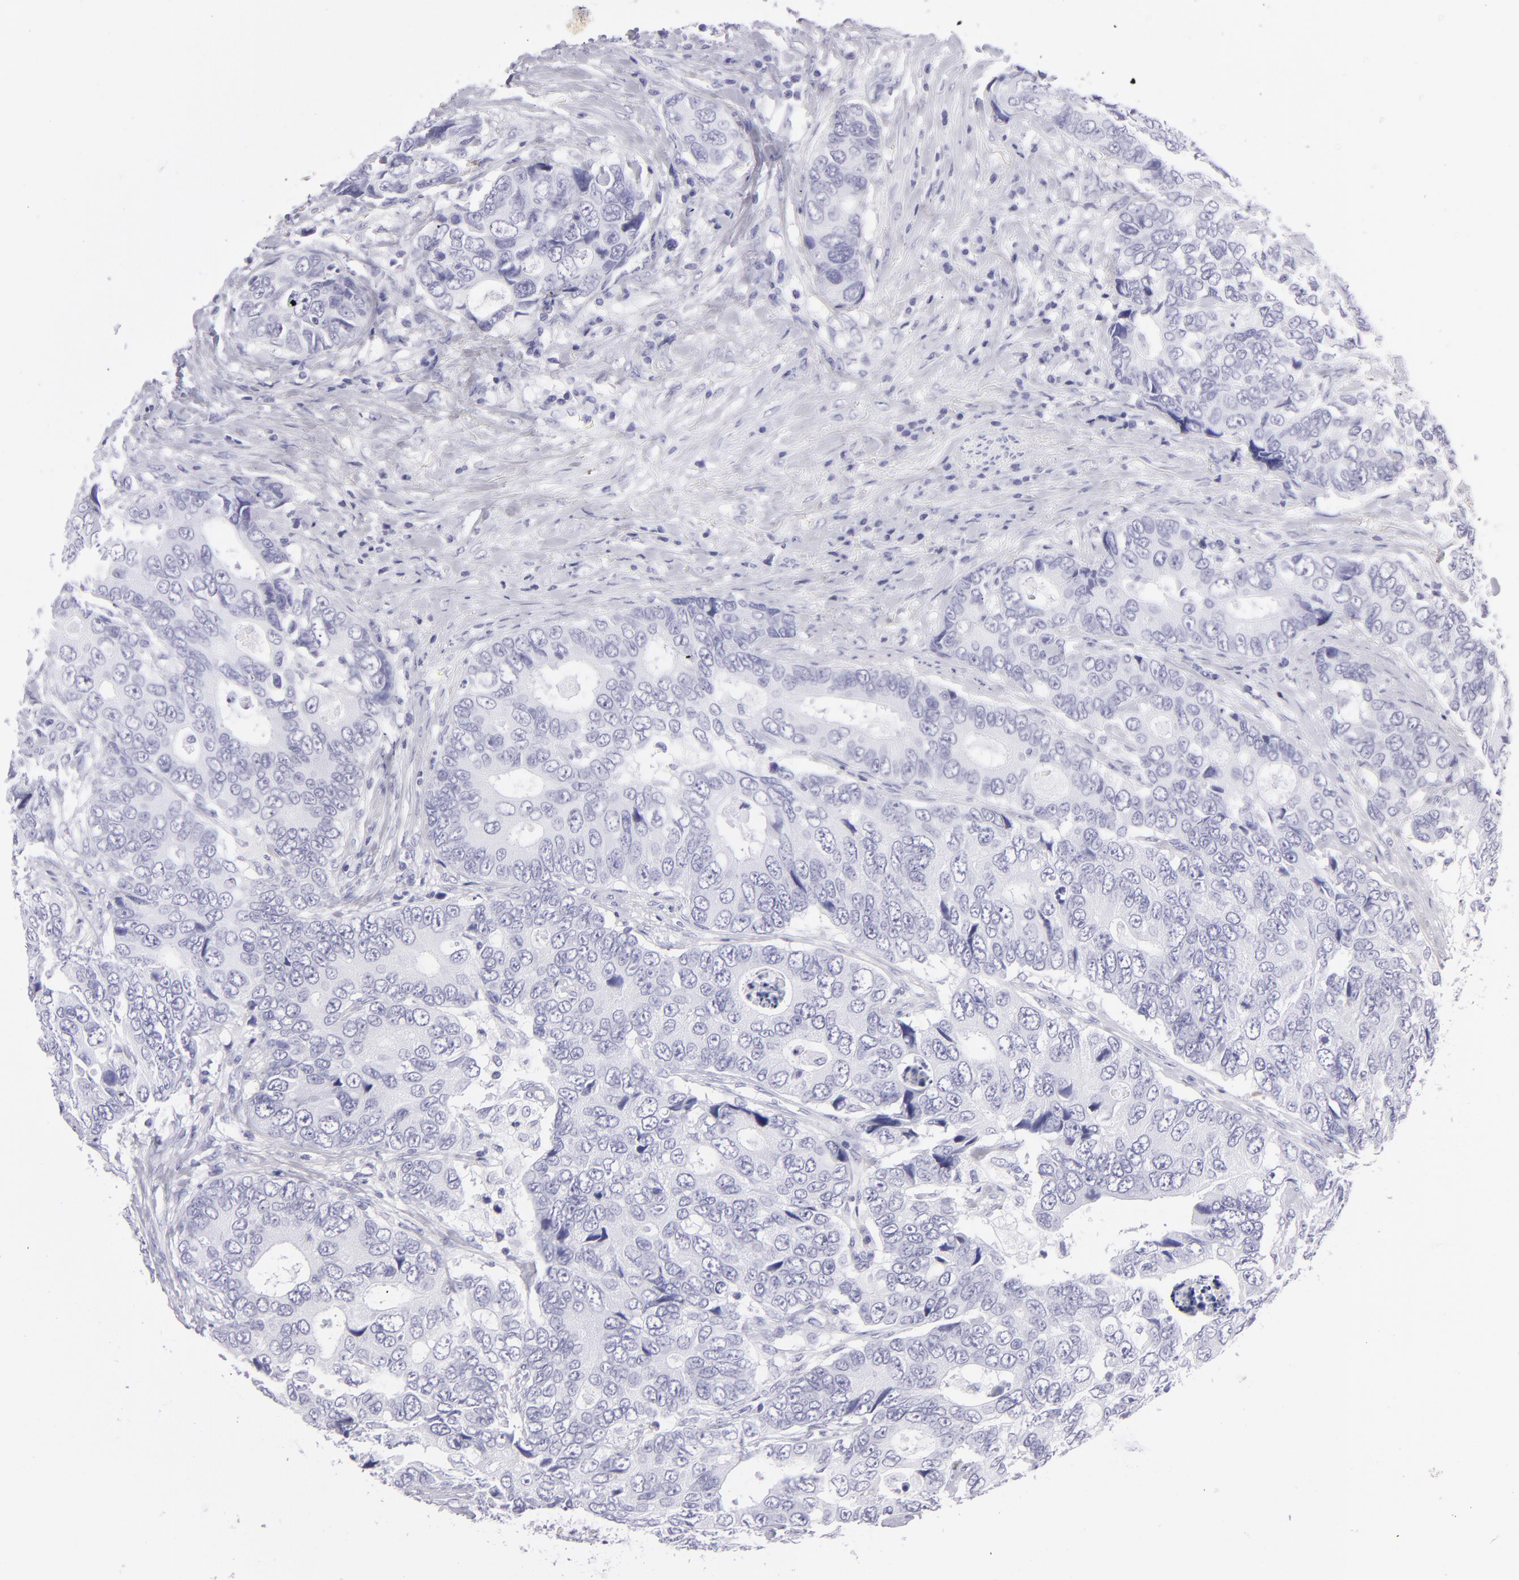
{"staining": {"intensity": "negative", "quantity": "none", "location": "none"}, "tissue": "colorectal cancer", "cell_type": "Tumor cells", "image_type": "cancer", "snomed": [{"axis": "morphology", "description": "Adenocarcinoma, NOS"}, {"axis": "topography", "description": "Rectum"}], "caption": "DAB immunohistochemical staining of human colorectal cancer shows no significant staining in tumor cells.", "gene": "PVALB", "patient": {"sex": "female", "age": 67}}